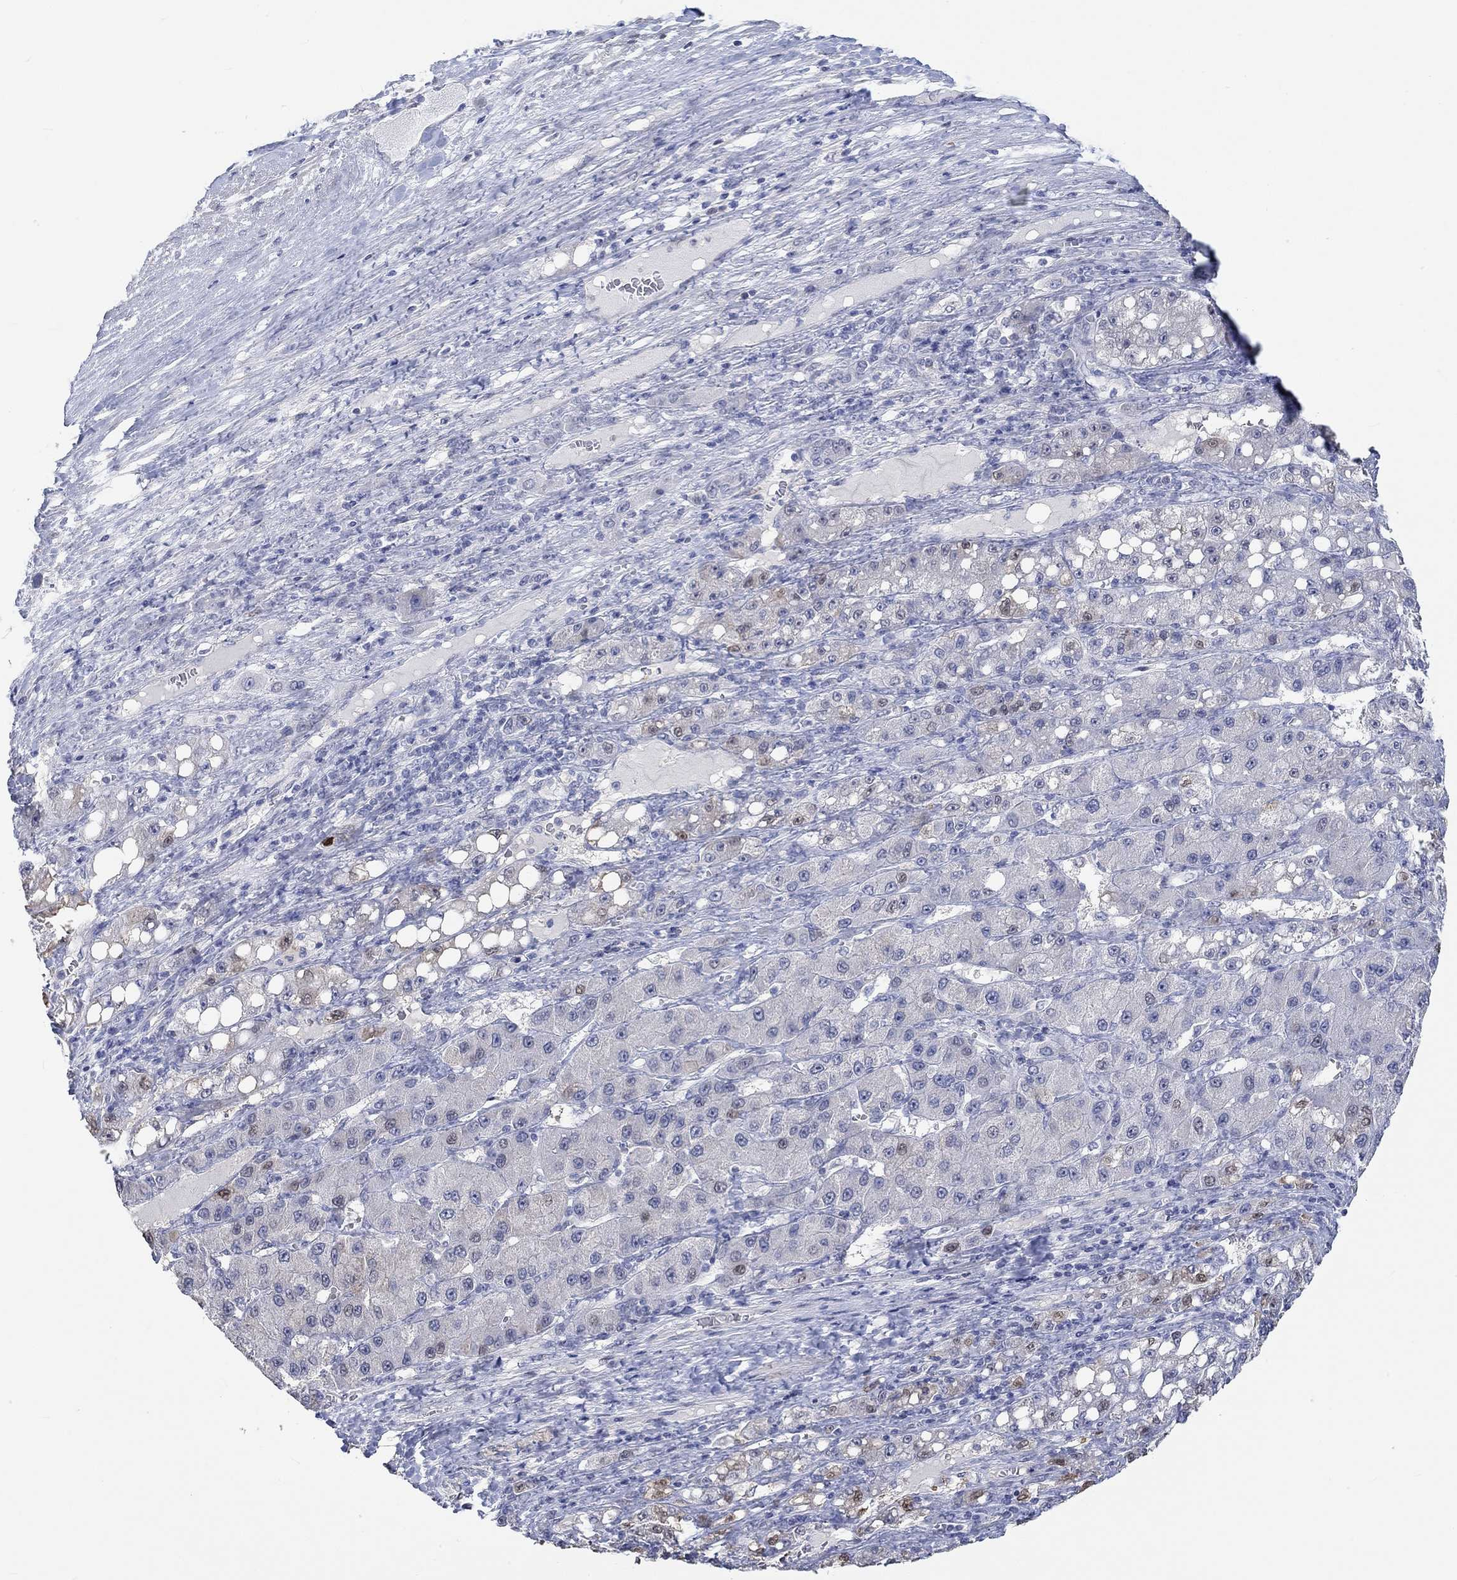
{"staining": {"intensity": "weak", "quantity": "<25%", "location": "nuclear"}, "tissue": "liver cancer", "cell_type": "Tumor cells", "image_type": "cancer", "snomed": [{"axis": "morphology", "description": "Carcinoma, Hepatocellular, NOS"}, {"axis": "topography", "description": "Liver"}], "caption": "The immunohistochemistry (IHC) image has no significant staining in tumor cells of liver hepatocellular carcinoma tissue. Brightfield microscopy of immunohistochemistry (IHC) stained with DAB (3,3'-diaminobenzidine) (brown) and hematoxylin (blue), captured at high magnification.", "gene": "PNMA5", "patient": {"sex": "female", "age": 65}}